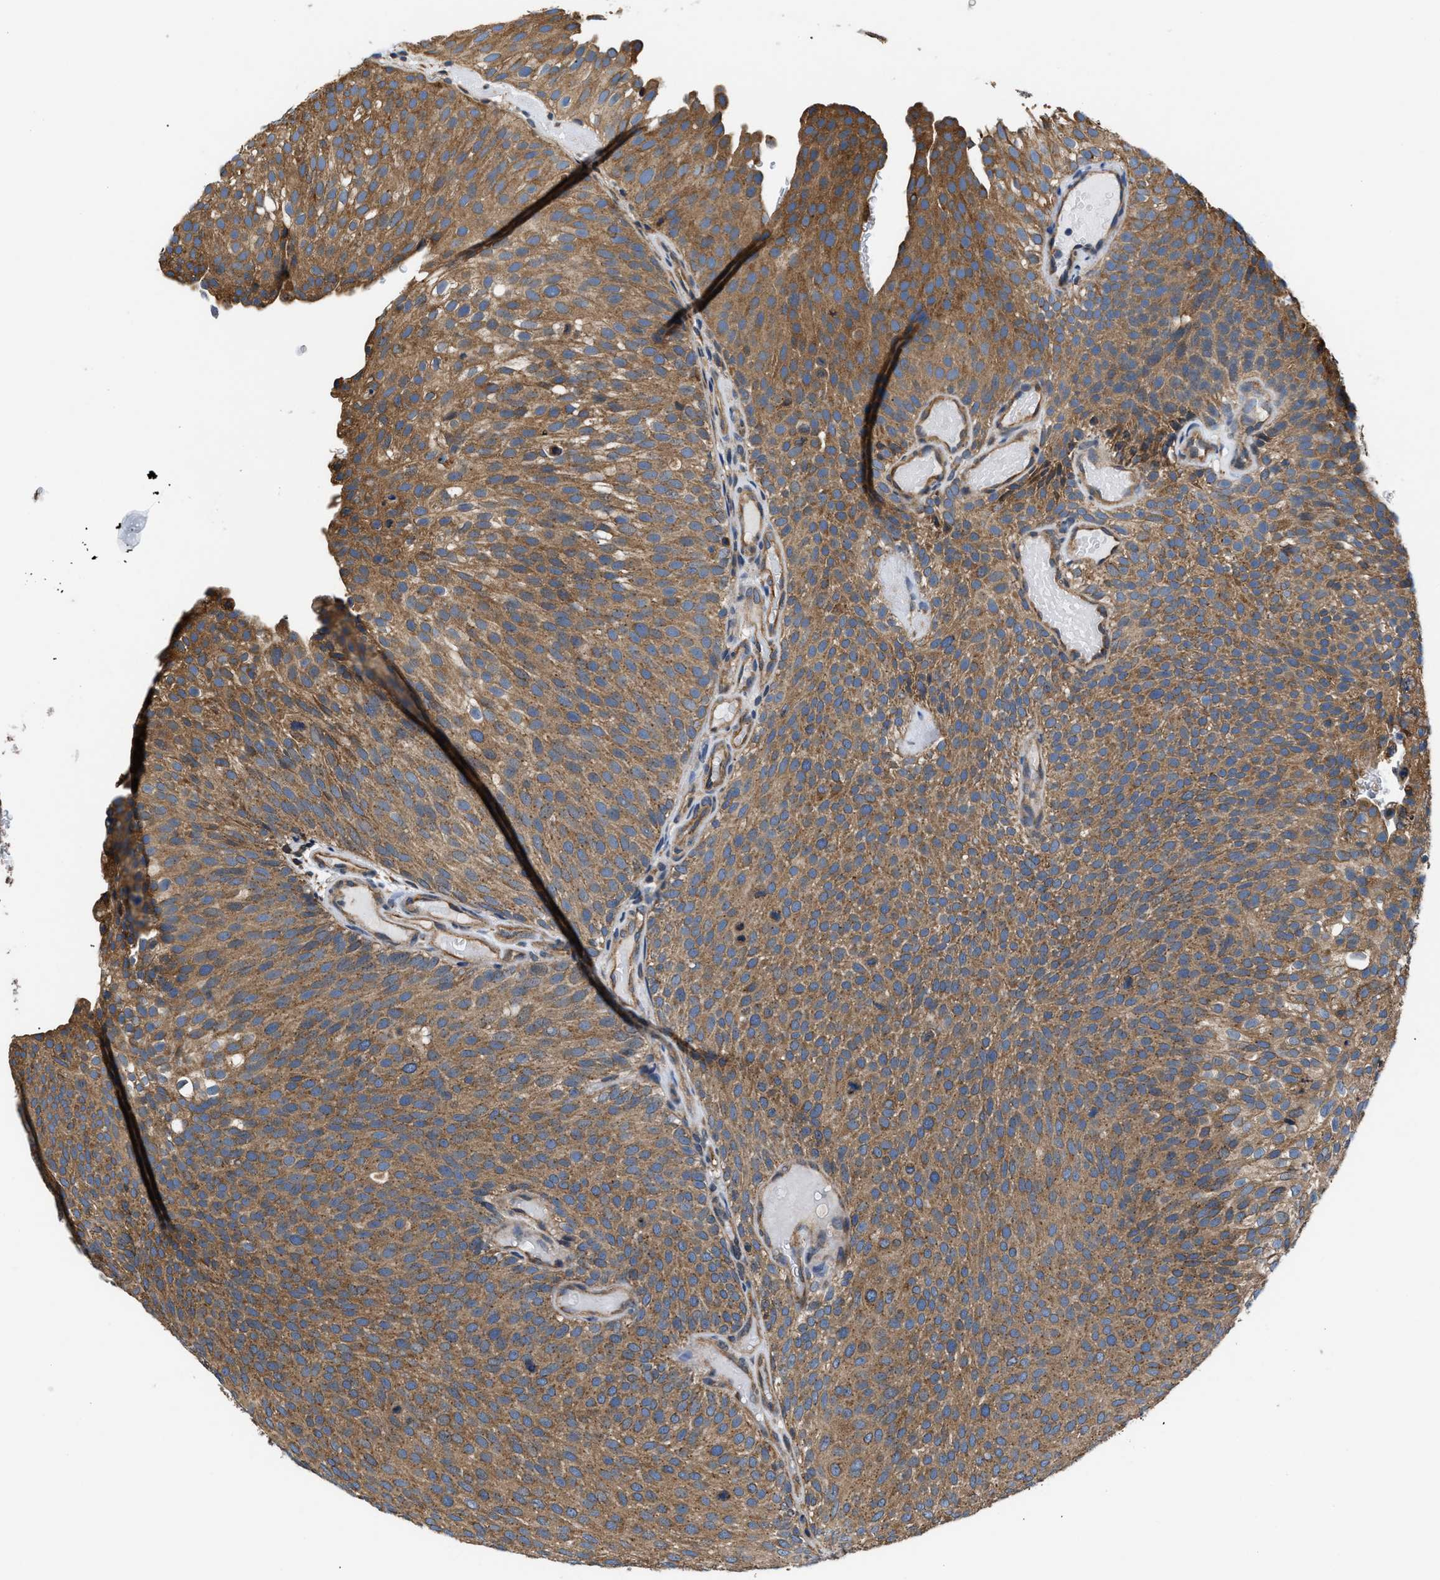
{"staining": {"intensity": "moderate", "quantity": ">75%", "location": "cytoplasmic/membranous"}, "tissue": "urothelial cancer", "cell_type": "Tumor cells", "image_type": "cancer", "snomed": [{"axis": "morphology", "description": "Urothelial carcinoma, Low grade"}, {"axis": "topography", "description": "Urinary bladder"}], "caption": "Protein expression analysis of urothelial carcinoma (low-grade) shows moderate cytoplasmic/membranous staining in about >75% of tumor cells.", "gene": "CEP128", "patient": {"sex": "male", "age": 78}}